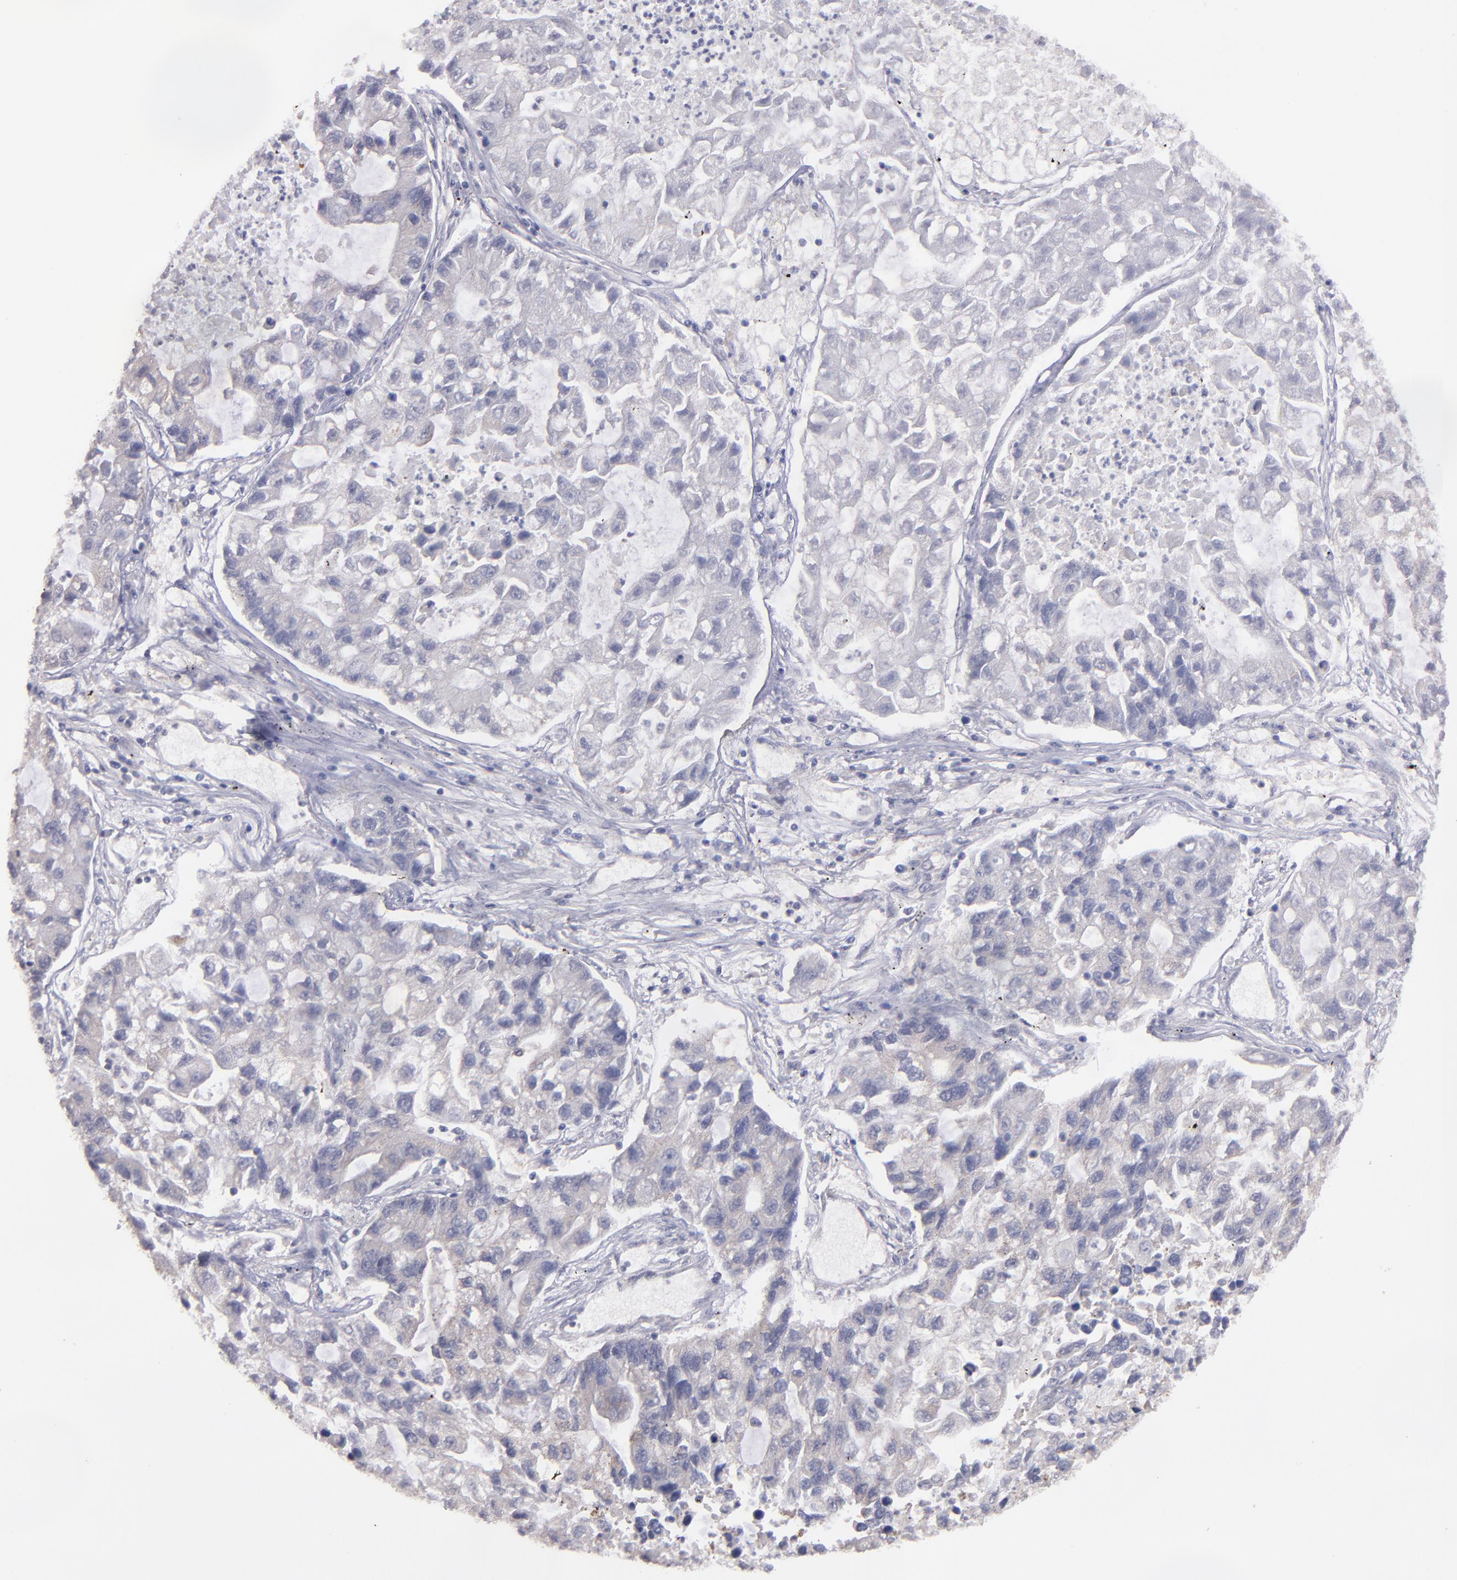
{"staining": {"intensity": "negative", "quantity": "none", "location": "none"}, "tissue": "lung cancer", "cell_type": "Tumor cells", "image_type": "cancer", "snomed": [{"axis": "morphology", "description": "Adenocarcinoma, NOS"}, {"axis": "topography", "description": "Lung"}], "caption": "Immunohistochemical staining of human lung adenocarcinoma exhibits no significant expression in tumor cells.", "gene": "NRXN3", "patient": {"sex": "female", "age": 51}}